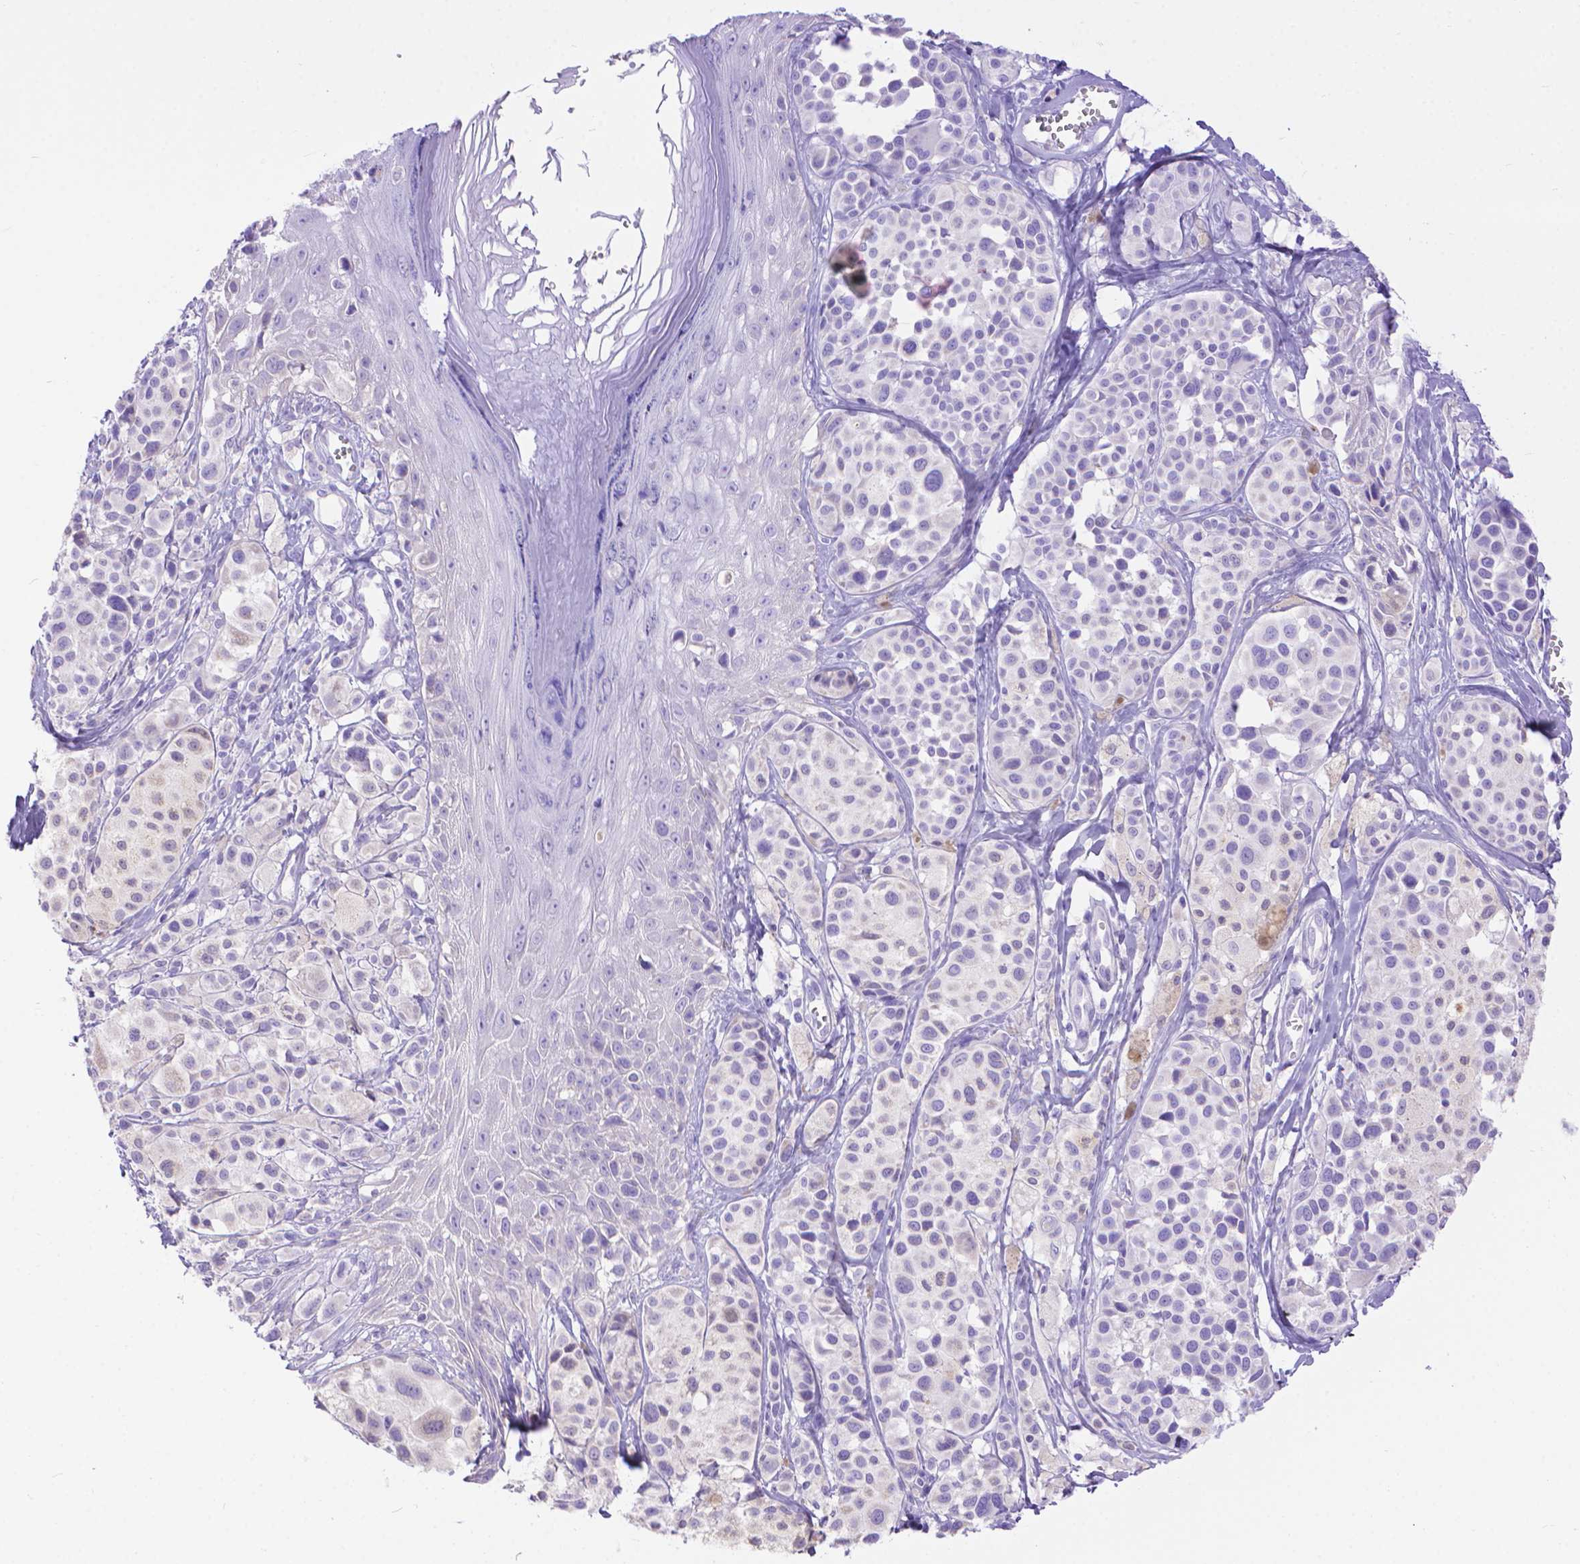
{"staining": {"intensity": "negative", "quantity": "none", "location": "none"}, "tissue": "melanoma", "cell_type": "Tumor cells", "image_type": "cancer", "snomed": [{"axis": "morphology", "description": "Malignant melanoma, NOS"}, {"axis": "topography", "description": "Skin"}], "caption": "The photomicrograph displays no staining of tumor cells in melanoma.", "gene": "DHRS2", "patient": {"sex": "male", "age": 77}}